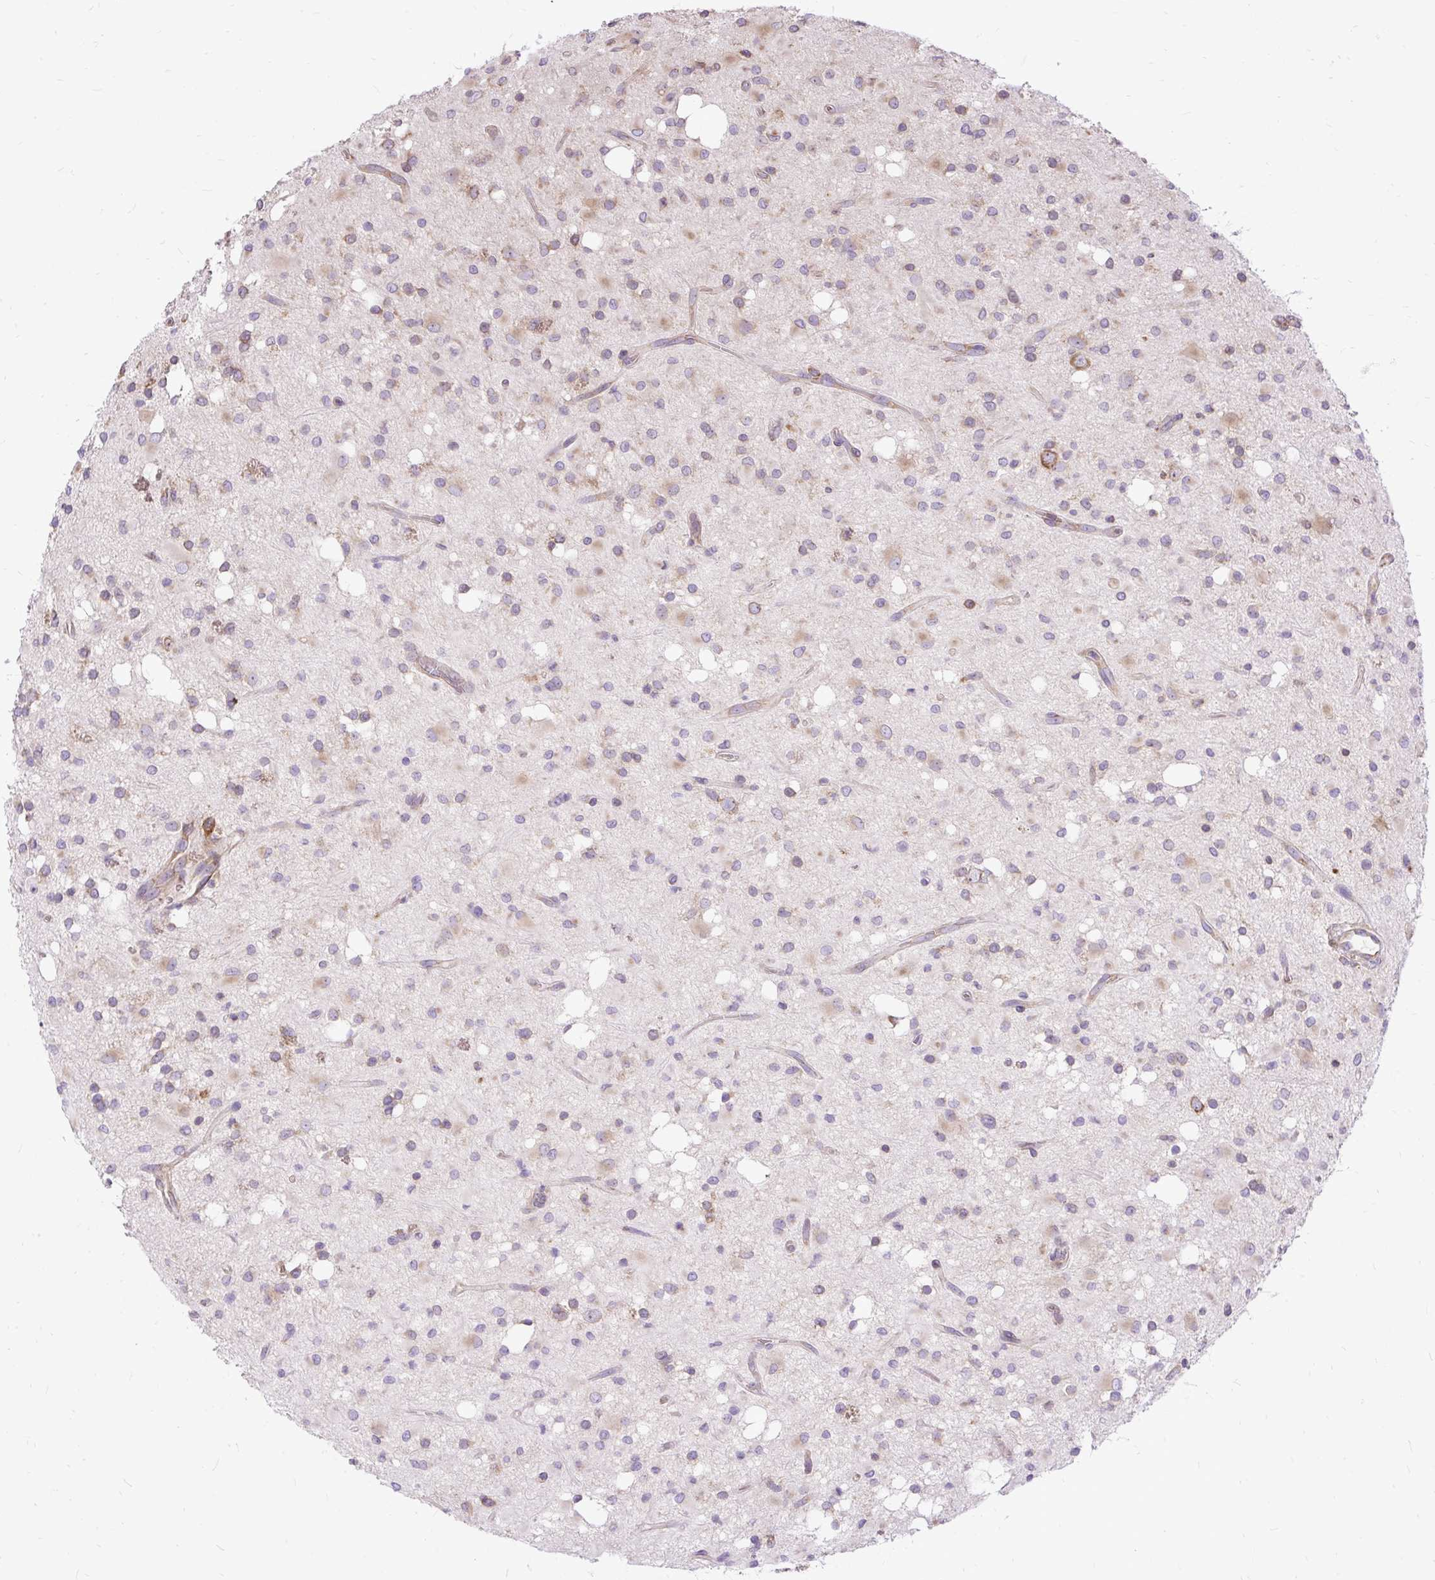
{"staining": {"intensity": "negative", "quantity": "none", "location": "none"}, "tissue": "glioma", "cell_type": "Tumor cells", "image_type": "cancer", "snomed": [{"axis": "morphology", "description": "Glioma, malignant, Low grade"}, {"axis": "topography", "description": "Brain"}], "caption": "High power microscopy image of an immunohistochemistry image of glioma, revealing no significant positivity in tumor cells.", "gene": "RPS5", "patient": {"sex": "female", "age": 33}}